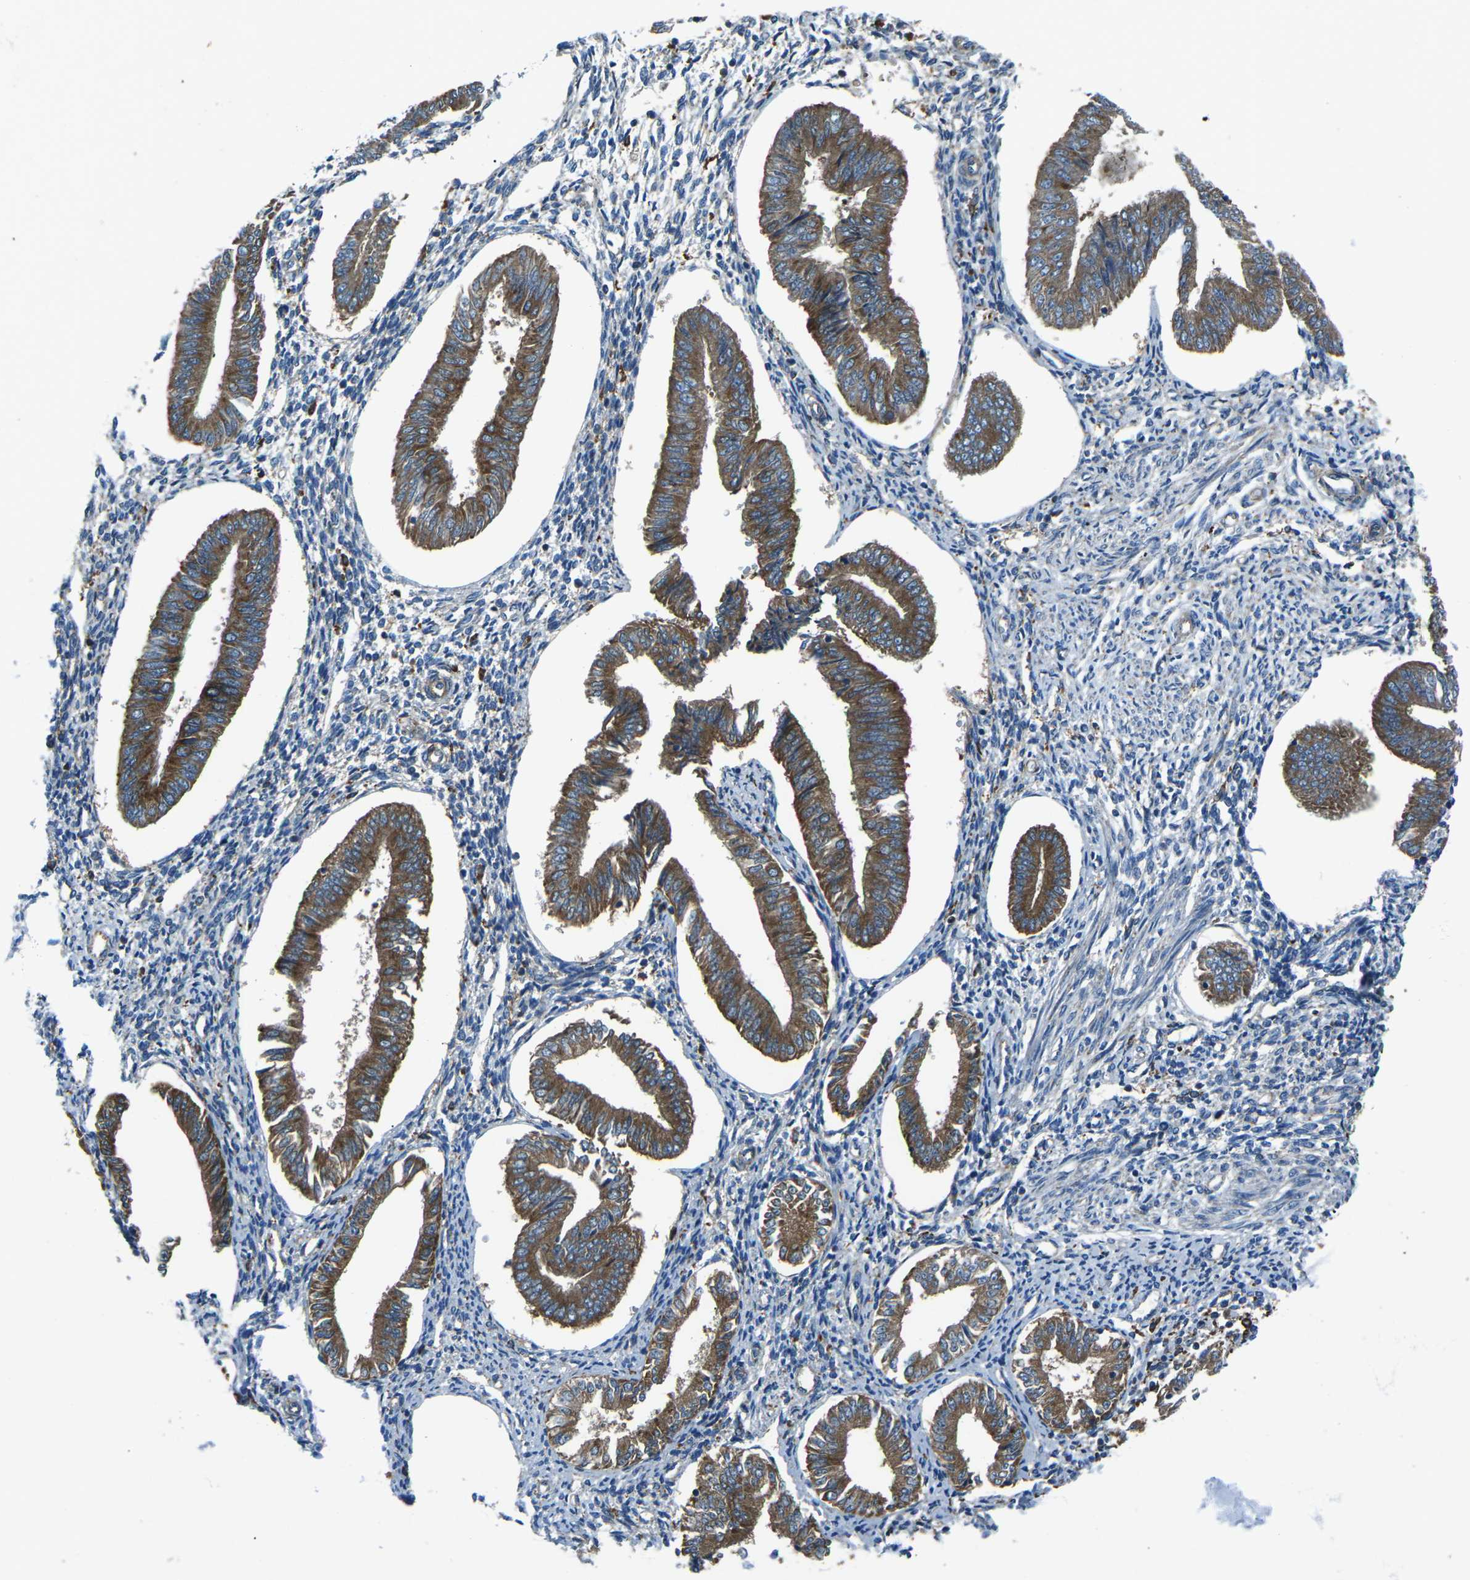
{"staining": {"intensity": "negative", "quantity": "none", "location": "none"}, "tissue": "endometrium", "cell_type": "Cells in endometrial stroma", "image_type": "normal", "snomed": [{"axis": "morphology", "description": "Normal tissue, NOS"}, {"axis": "topography", "description": "Endometrium"}], "caption": "This photomicrograph is of unremarkable endometrium stained with immunohistochemistry to label a protein in brown with the nuclei are counter-stained blue. There is no expression in cells in endometrial stroma. (Brightfield microscopy of DAB immunohistochemistry (IHC) at high magnification).", "gene": "CDK17", "patient": {"sex": "female", "age": 50}}